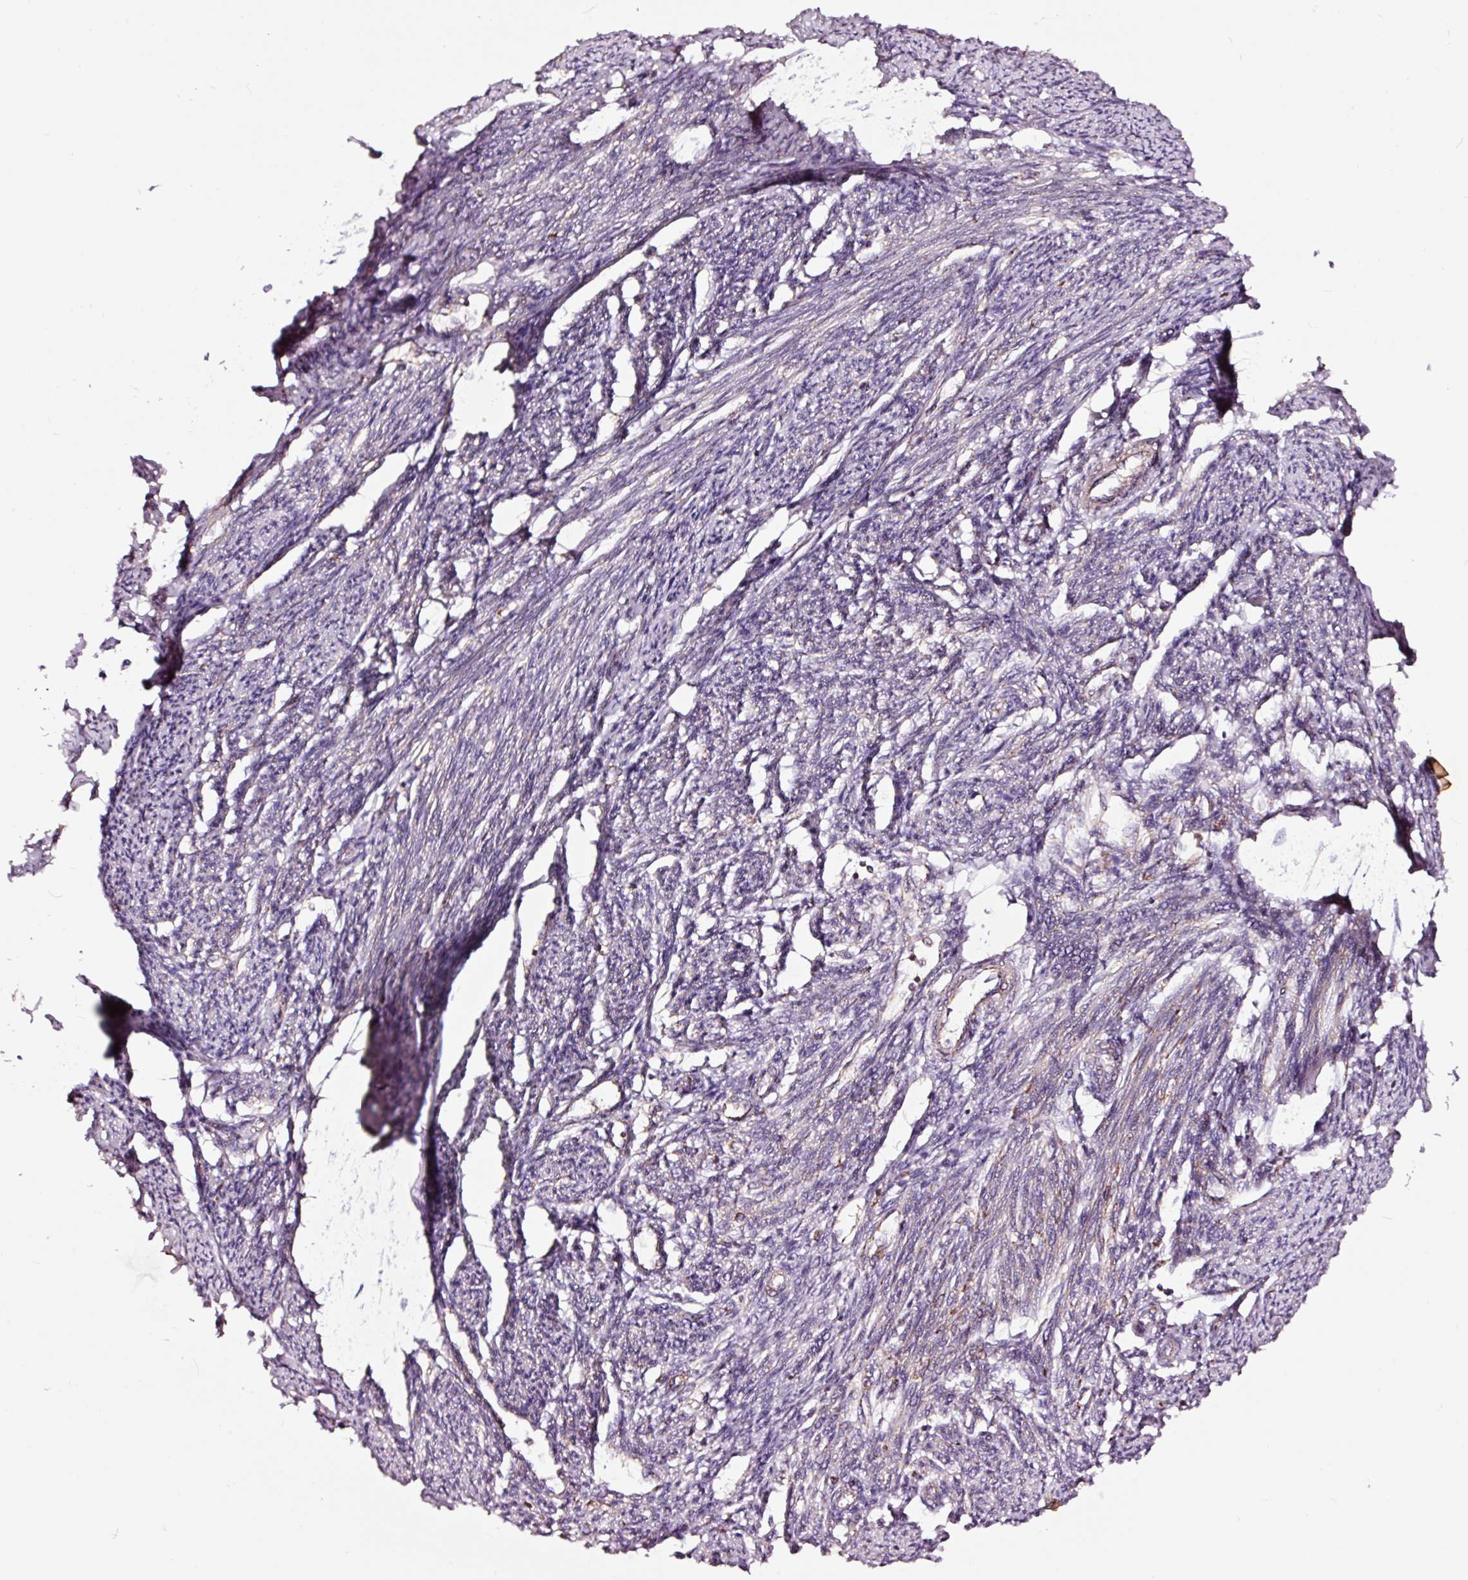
{"staining": {"intensity": "moderate", "quantity": "25%-75%", "location": "cytoplasmic/membranous"}, "tissue": "smooth muscle", "cell_type": "Smooth muscle cells", "image_type": "normal", "snomed": [{"axis": "morphology", "description": "Normal tissue, NOS"}, {"axis": "topography", "description": "Smooth muscle"}, {"axis": "topography", "description": "Uterus"}], "caption": "IHC photomicrograph of unremarkable smooth muscle: human smooth muscle stained using IHC shows medium levels of moderate protein expression localized specifically in the cytoplasmic/membranous of smooth muscle cells, appearing as a cytoplasmic/membranous brown color.", "gene": "TPM1", "patient": {"sex": "female", "age": 59}}